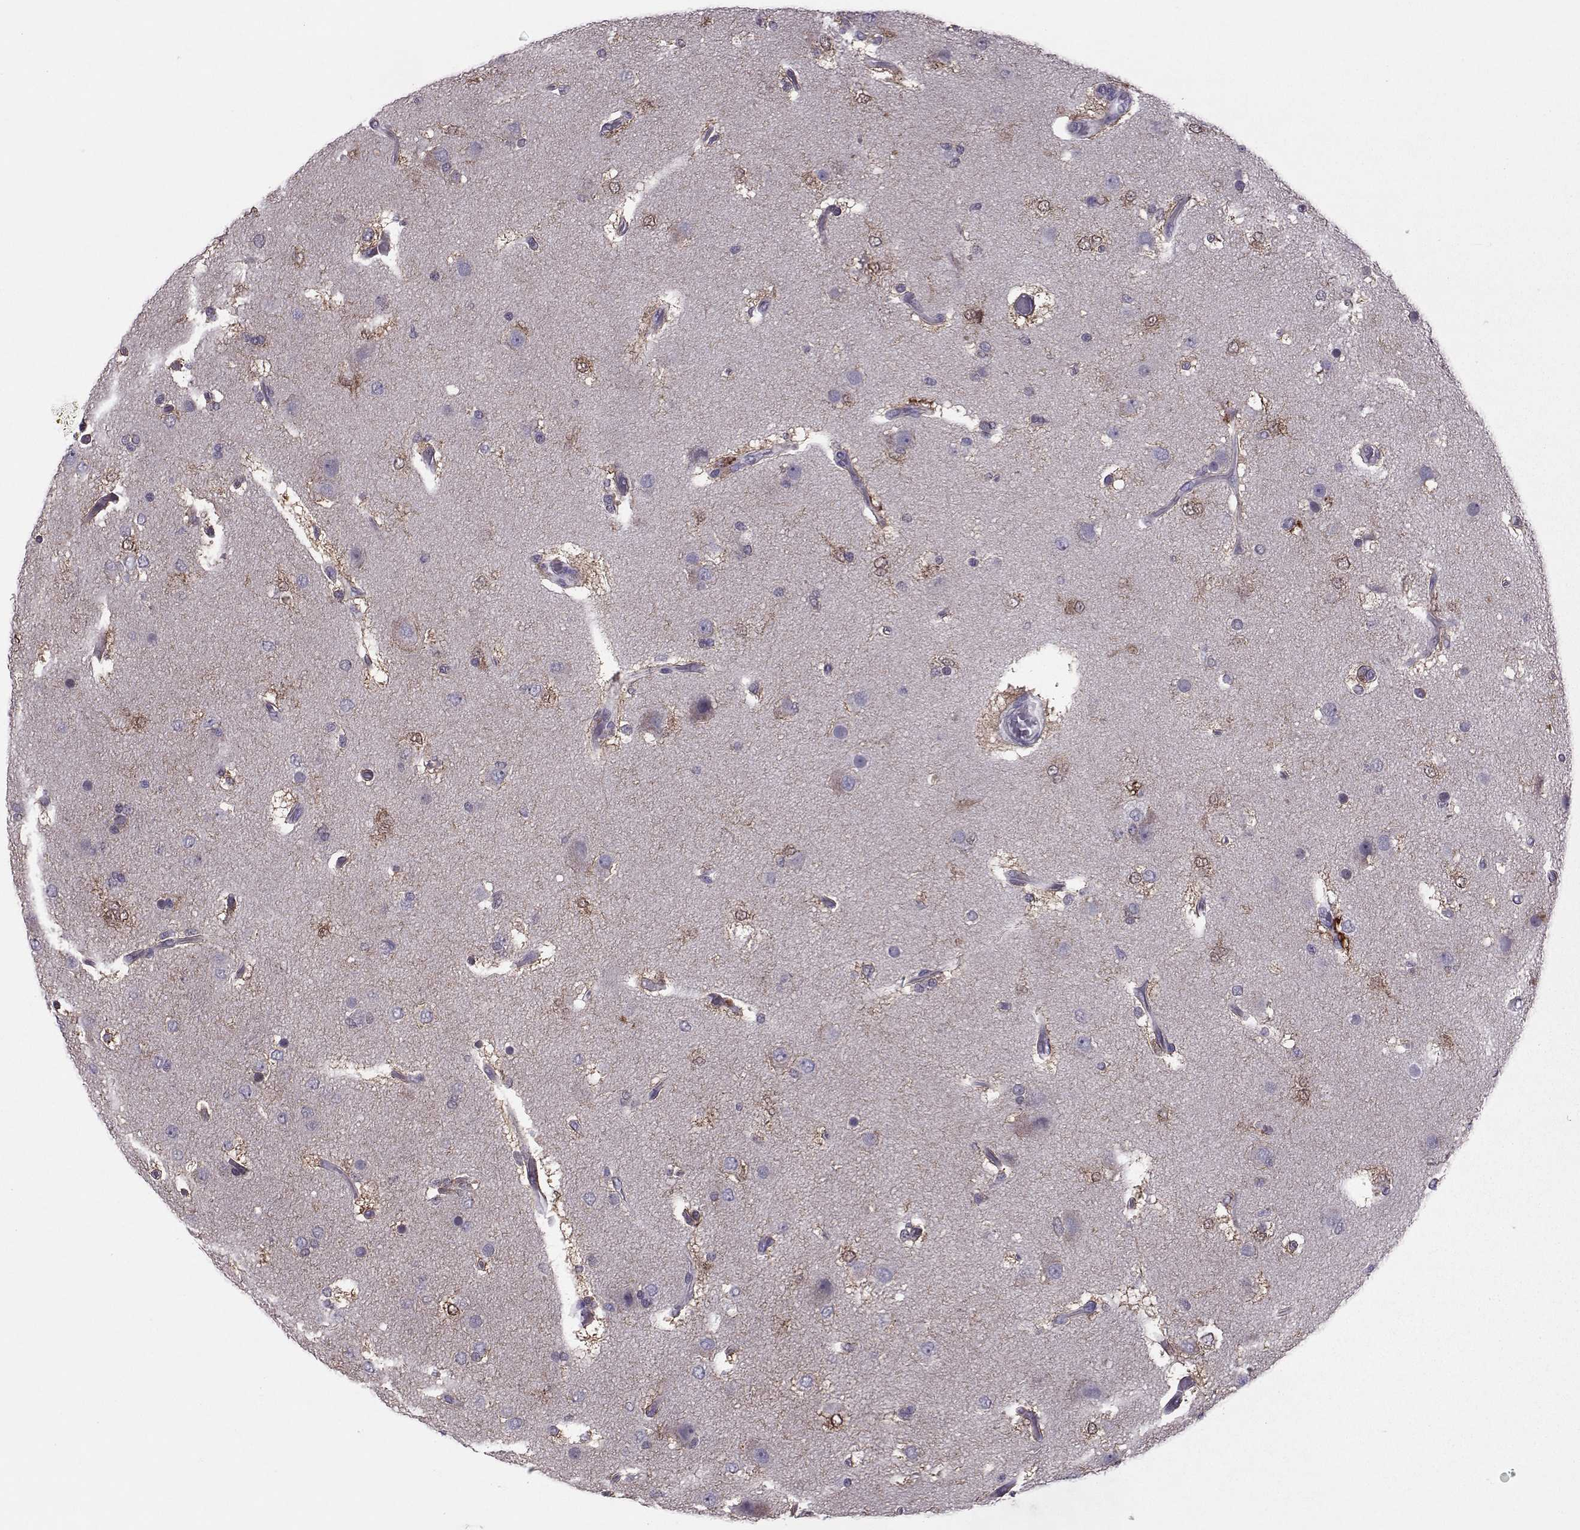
{"staining": {"intensity": "negative", "quantity": "none", "location": "none"}, "tissue": "glioma", "cell_type": "Tumor cells", "image_type": "cancer", "snomed": [{"axis": "morphology", "description": "Glioma, malignant, High grade"}, {"axis": "topography", "description": "Brain"}], "caption": "Immunohistochemistry (IHC) image of neoplastic tissue: glioma stained with DAB (3,3'-diaminobenzidine) shows no significant protein expression in tumor cells. (IHC, brightfield microscopy, high magnification).", "gene": "ASRGL1", "patient": {"sex": "female", "age": 63}}